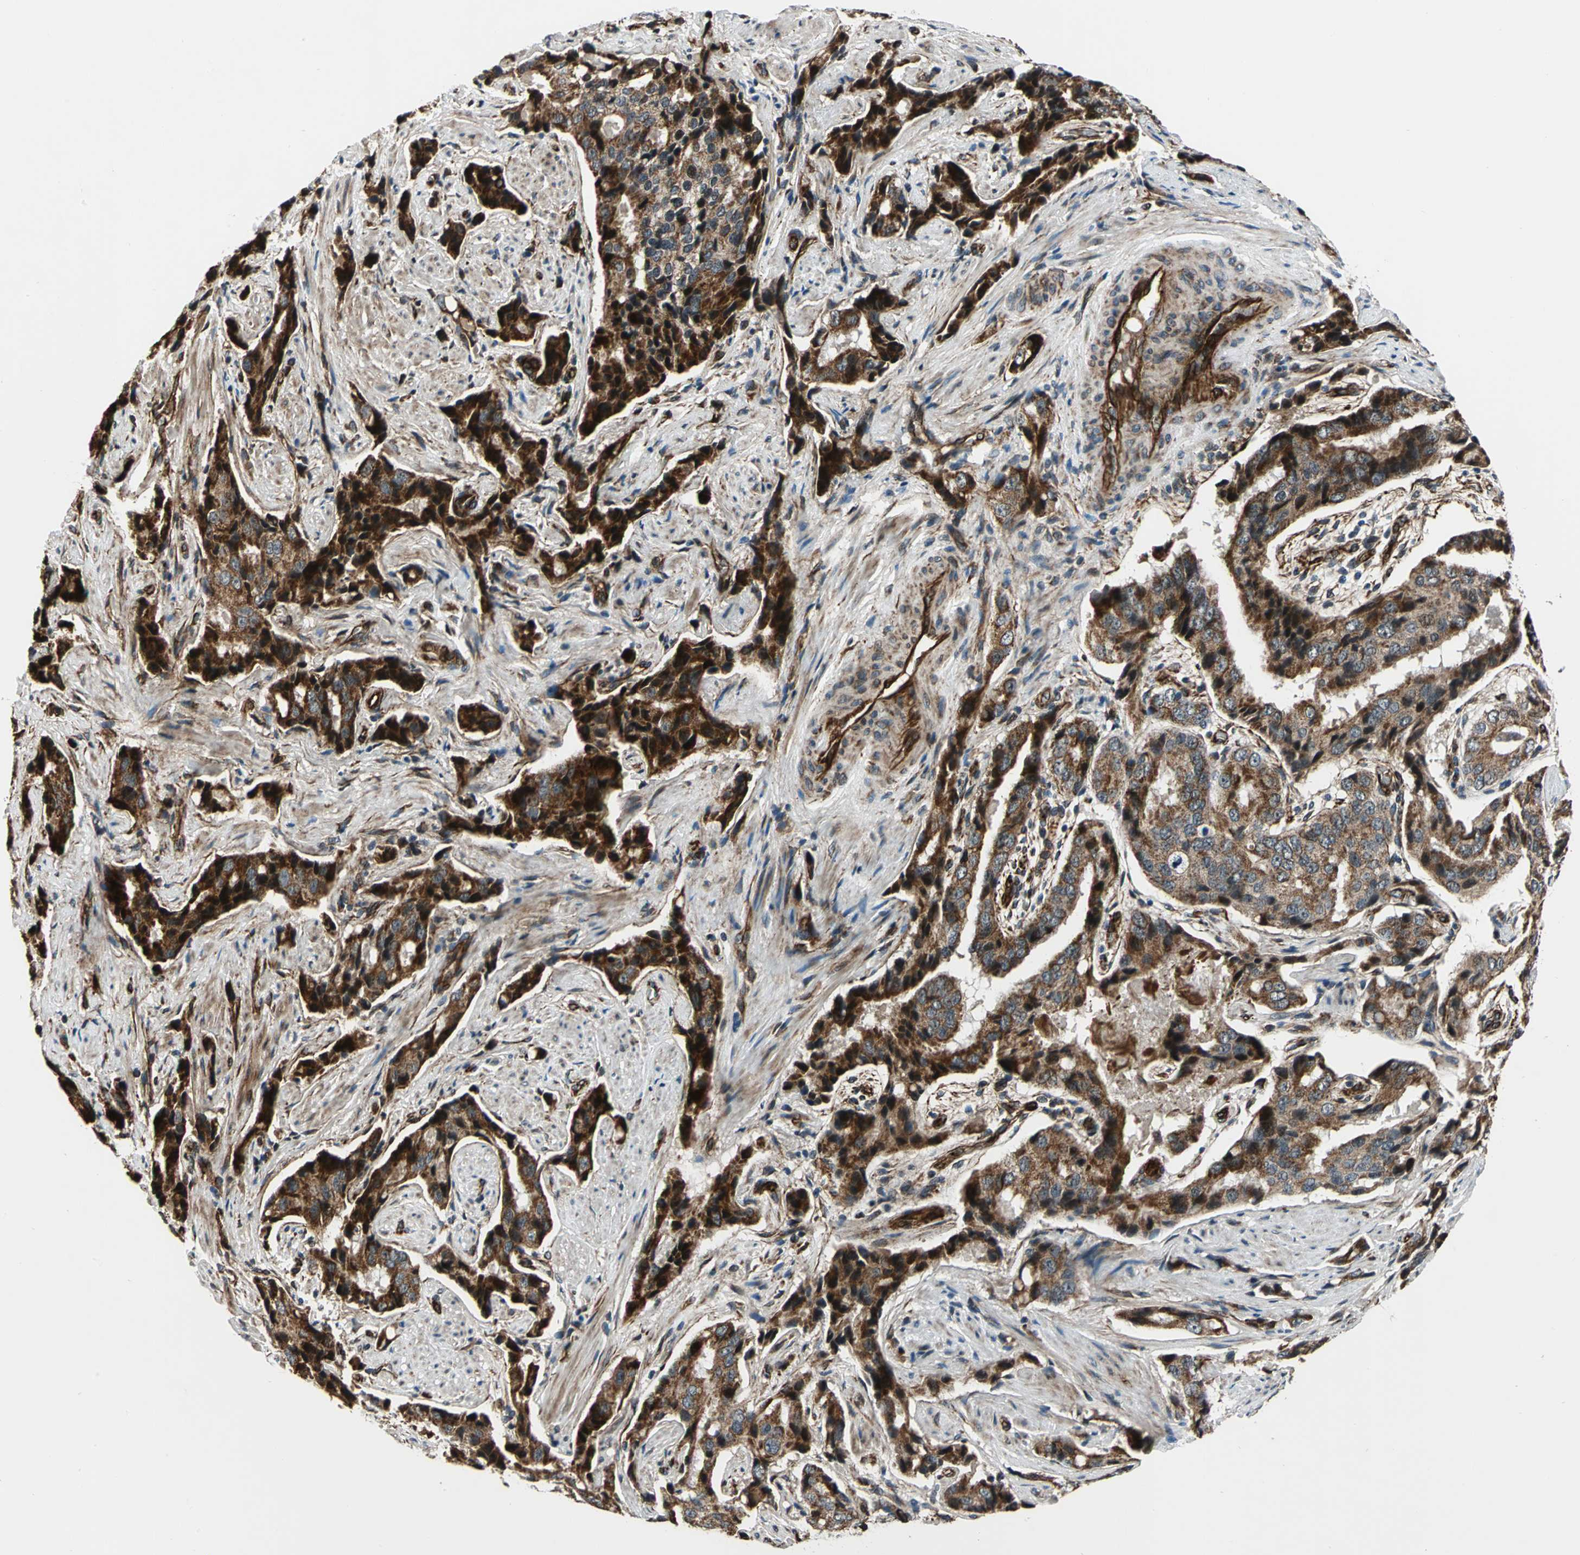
{"staining": {"intensity": "strong", "quantity": ">75%", "location": "cytoplasmic/membranous"}, "tissue": "prostate cancer", "cell_type": "Tumor cells", "image_type": "cancer", "snomed": [{"axis": "morphology", "description": "Adenocarcinoma, High grade"}, {"axis": "topography", "description": "Prostate"}], "caption": "Prostate adenocarcinoma (high-grade) stained with IHC shows strong cytoplasmic/membranous expression in about >75% of tumor cells.", "gene": "EXD2", "patient": {"sex": "male", "age": 58}}